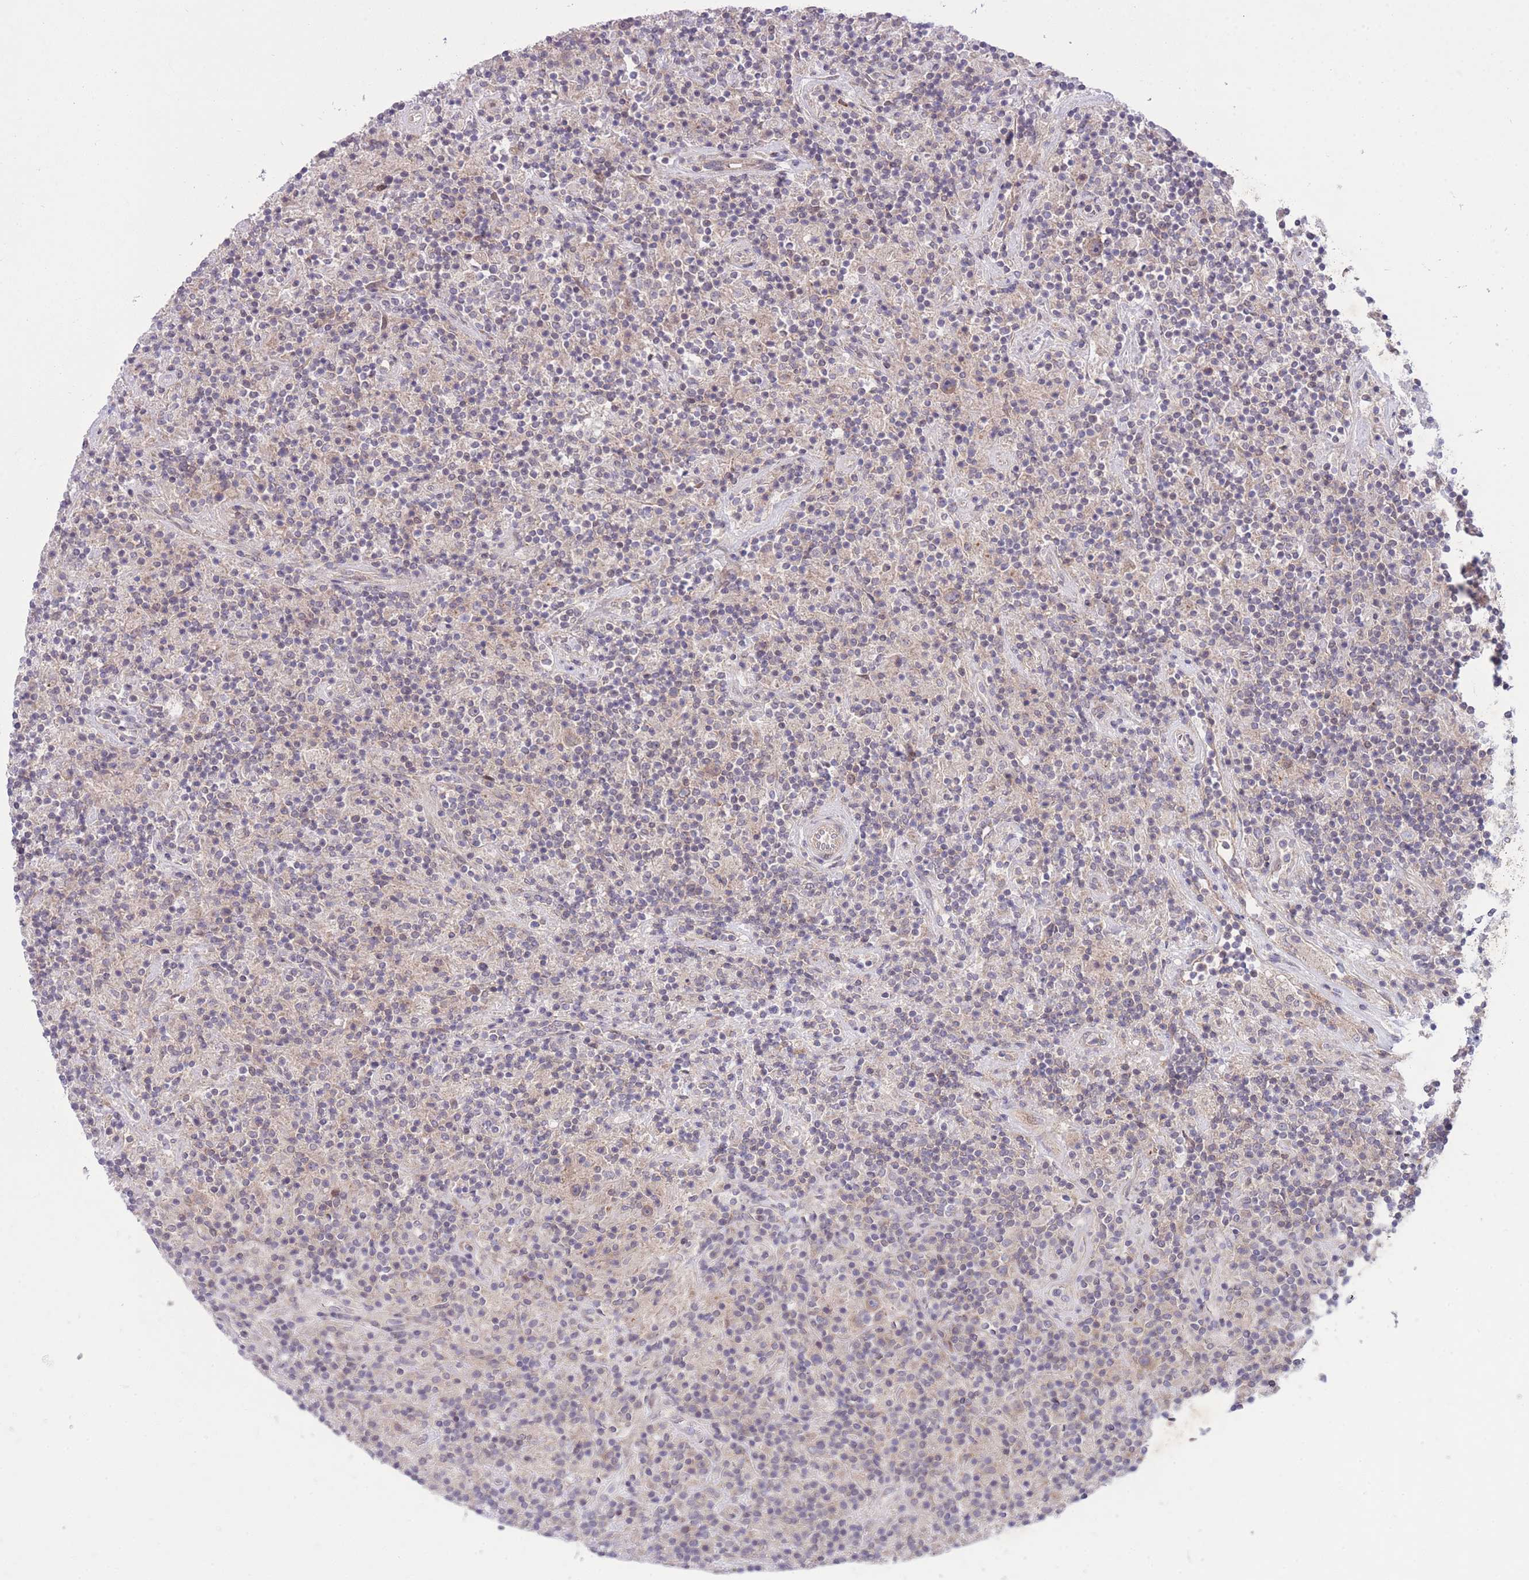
{"staining": {"intensity": "weak", "quantity": "<25%", "location": "cytoplasmic/membranous"}, "tissue": "lymphoma", "cell_type": "Tumor cells", "image_type": "cancer", "snomed": [{"axis": "morphology", "description": "Hodgkin's disease, NOS"}, {"axis": "topography", "description": "Lymph node"}], "caption": "This is an immunohistochemistry photomicrograph of human Hodgkin's disease. There is no staining in tumor cells.", "gene": "RIC8A", "patient": {"sex": "male", "age": 70}}